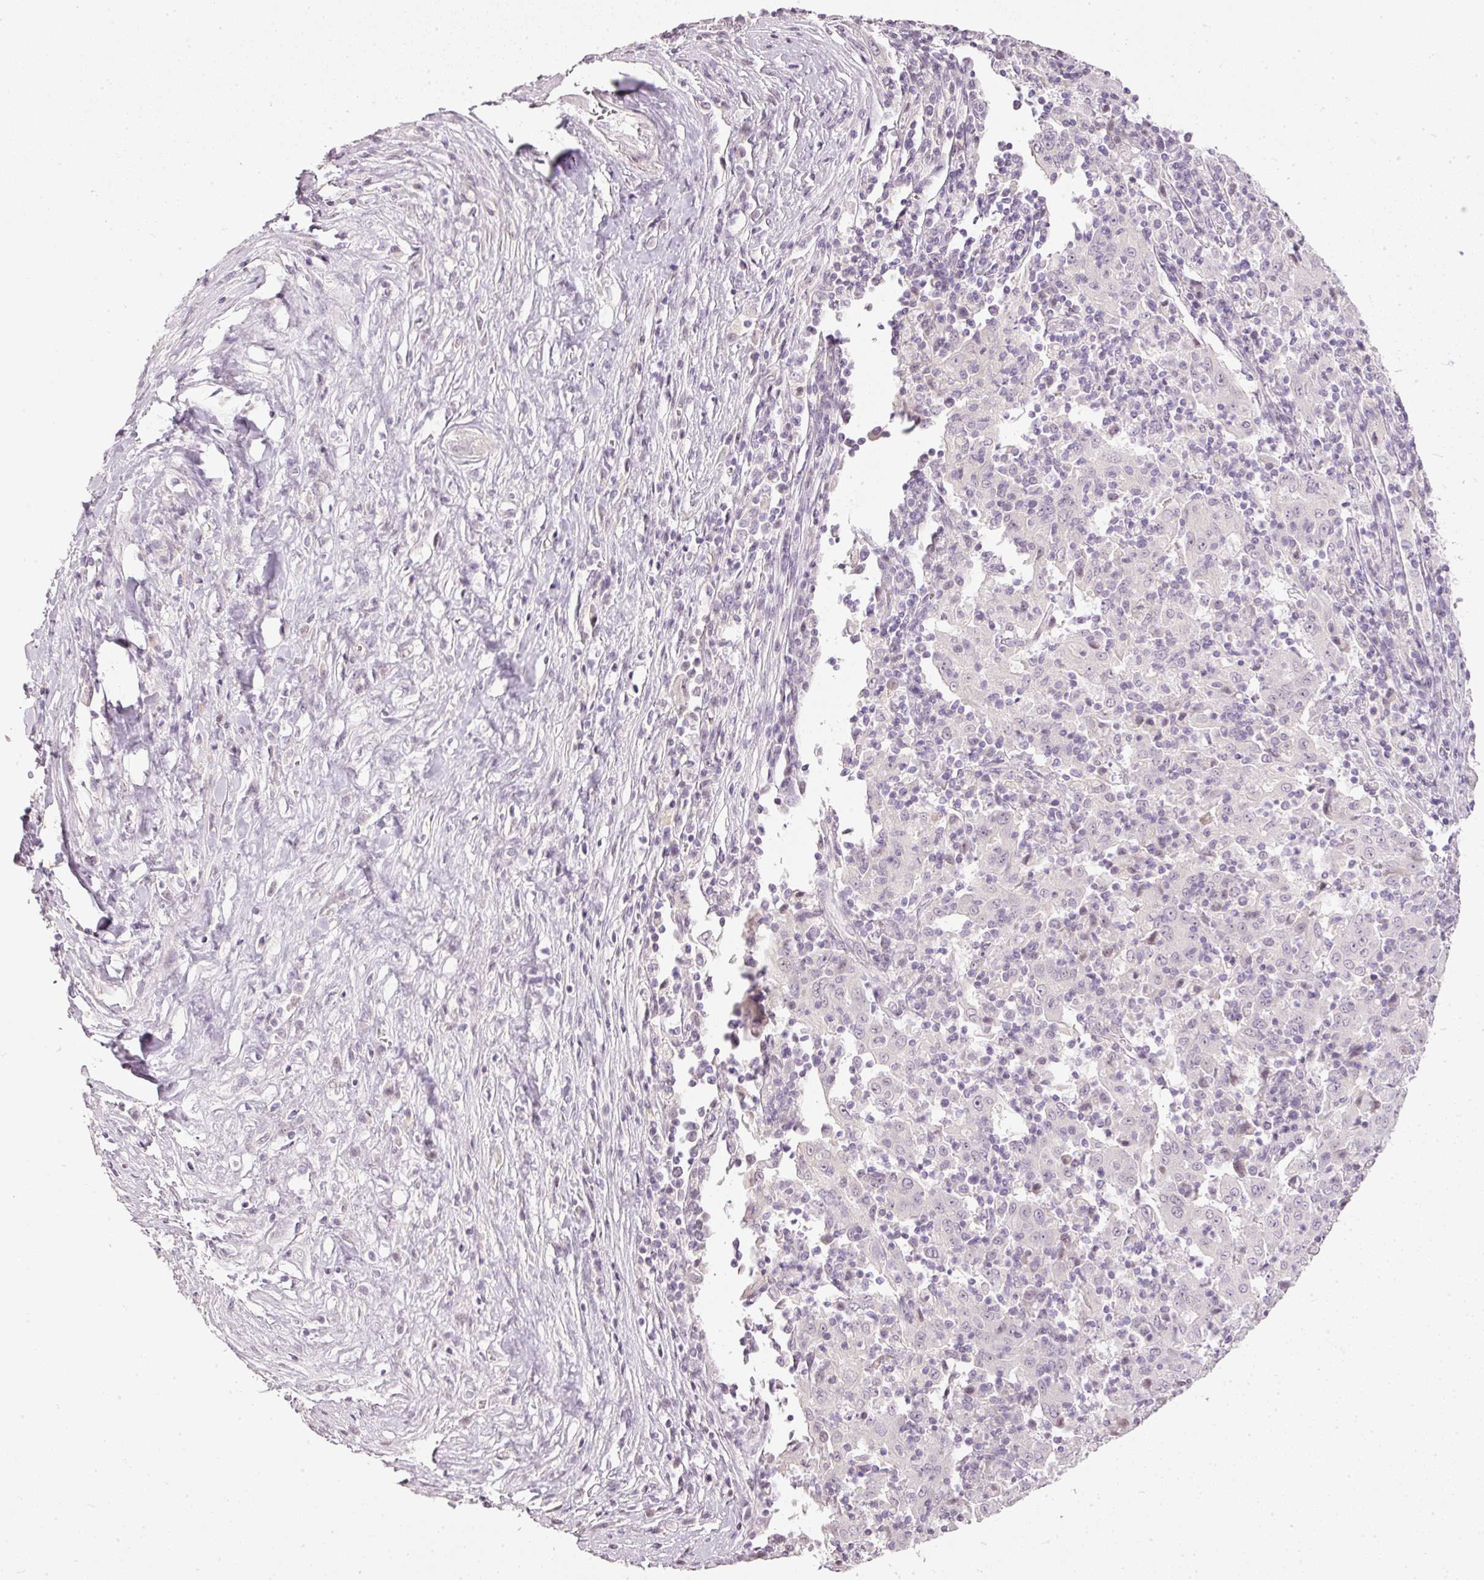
{"staining": {"intensity": "negative", "quantity": "none", "location": "none"}, "tissue": "pancreatic cancer", "cell_type": "Tumor cells", "image_type": "cancer", "snomed": [{"axis": "morphology", "description": "Adenocarcinoma, NOS"}, {"axis": "topography", "description": "Pancreas"}], "caption": "IHC image of pancreatic cancer stained for a protein (brown), which reveals no positivity in tumor cells. (Stains: DAB (3,3'-diaminobenzidine) immunohistochemistry with hematoxylin counter stain, Microscopy: brightfield microscopy at high magnification).", "gene": "NRDE2", "patient": {"sex": "male", "age": 63}}